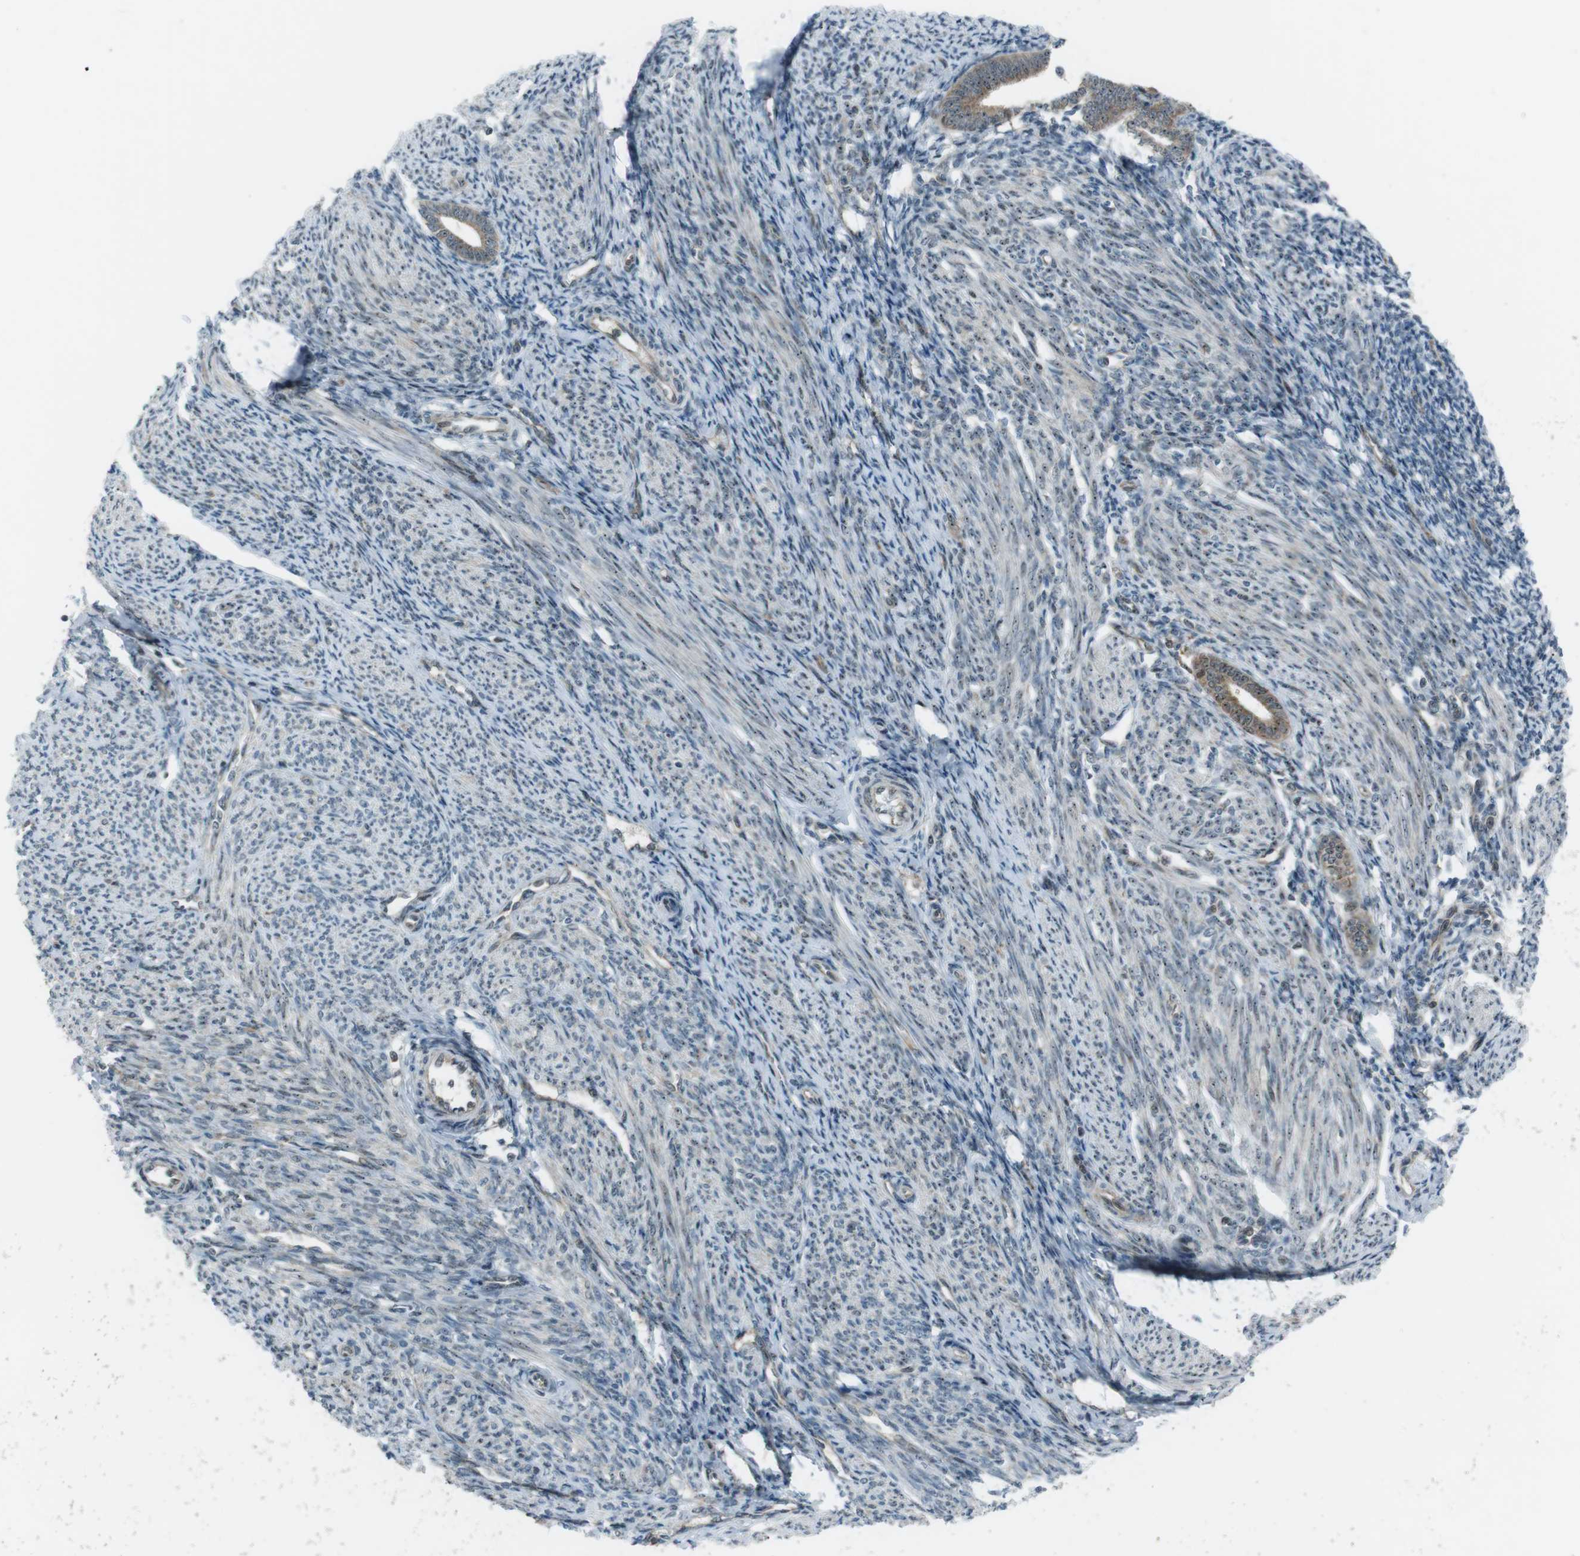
{"staining": {"intensity": "strong", "quantity": "25%-75%", "location": "cytoplasmic/membranous,nuclear"}, "tissue": "endometrium", "cell_type": "Cells in endometrial stroma", "image_type": "normal", "snomed": [{"axis": "morphology", "description": "Normal tissue, NOS"}, {"axis": "topography", "description": "Endometrium"}], "caption": "Immunohistochemistry (IHC) image of unremarkable endometrium: endometrium stained using IHC demonstrates high levels of strong protein expression localized specifically in the cytoplasmic/membranous,nuclear of cells in endometrial stroma, appearing as a cytoplasmic/membranous,nuclear brown color.", "gene": "CSNK1D", "patient": {"sex": "female", "age": 57}}